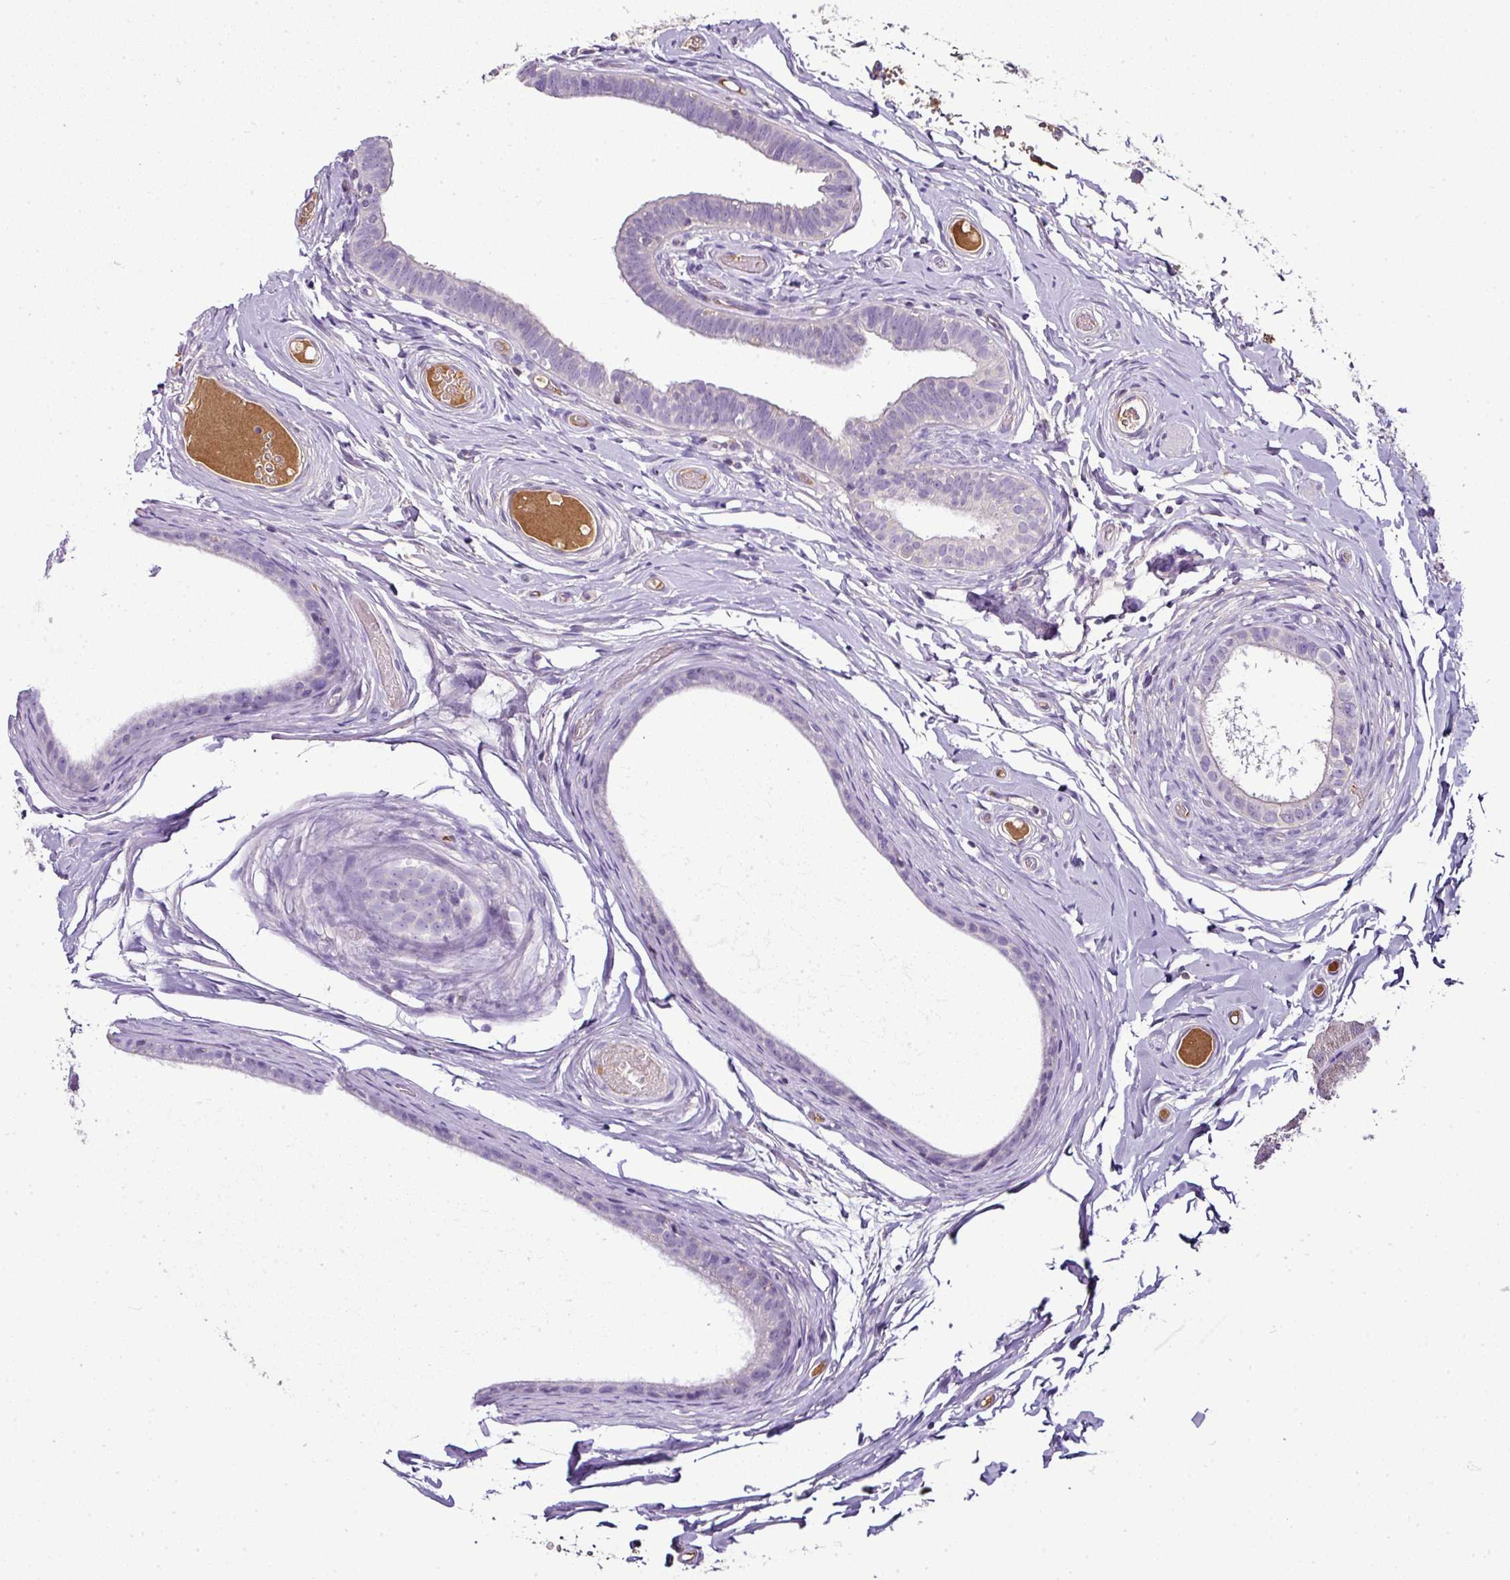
{"staining": {"intensity": "negative", "quantity": "none", "location": "none"}, "tissue": "epididymis", "cell_type": "Glandular cells", "image_type": "normal", "snomed": [{"axis": "morphology", "description": "Normal tissue, NOS"}, {"axis": "morphology", "description": "Carcinoma, Embryonal, NOS"}, {"axis": "topography", "description": "Testis"}, {"axis": "topography", "description": "Epididymis"}], "caption": "Immunohistochemistry of unremarkable epididymis shows no expression in glandular cells.", "gene": "CAB39L", "patient": {"sex": "male", "age": 36}}